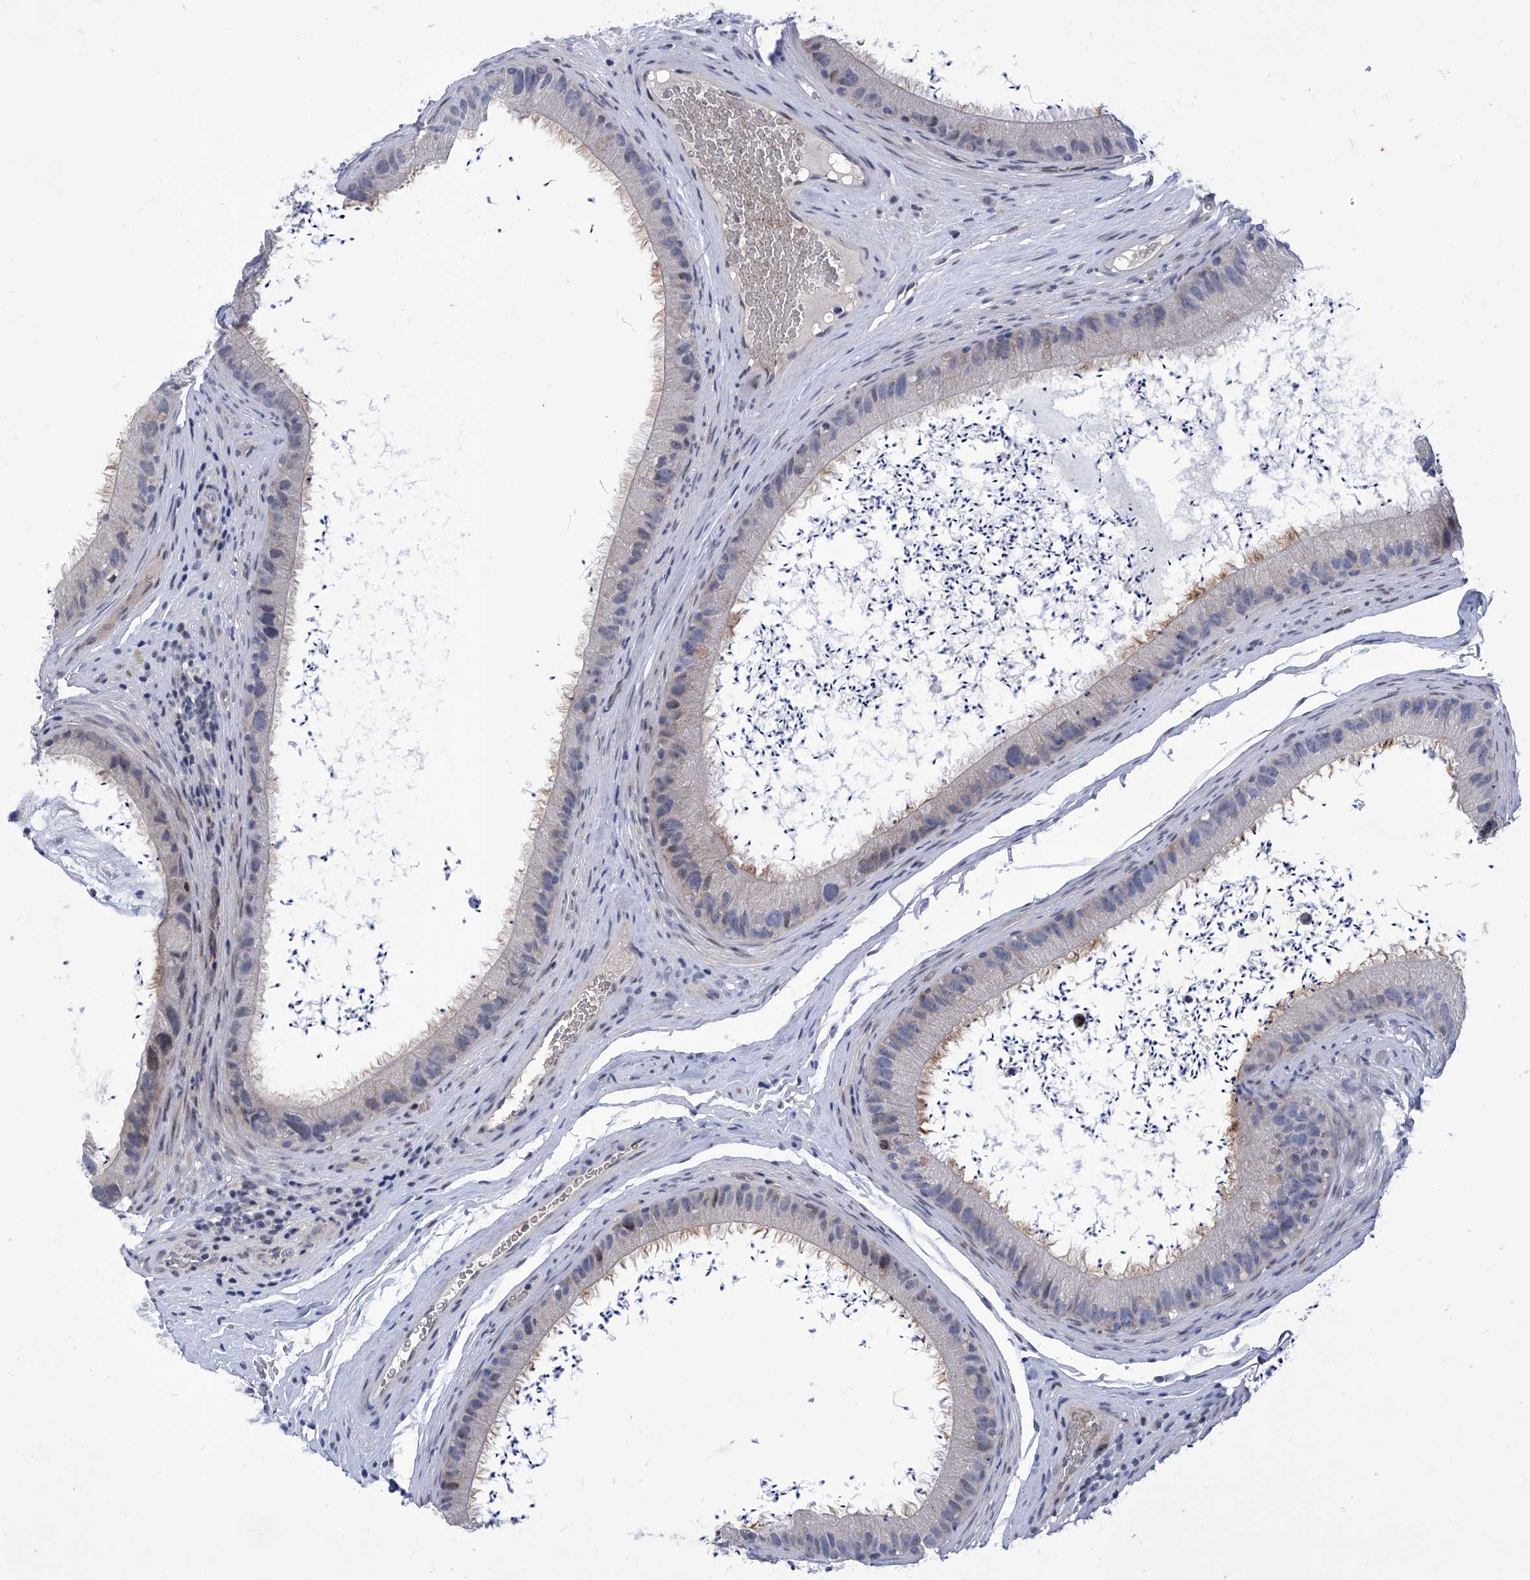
{"staining": {"intensity": "weak", "quantity": "<25%", "location": "nuclear"}, "tissue": "epididymis", "cell_type": "Glandular cells", "image_type": "normal", "snomed": [{"axis": "morphology", "description": "Normal tissue, NOS"}, {"axis": "topography", "description": "Epididymis, spermatic cord, NOS"}], "caption": "Photomicrograph shows no protein expression in glandular cells of normal epididymis.", "gene": "NUFIP1", "patient": {"sex": "male", "age": 50}}